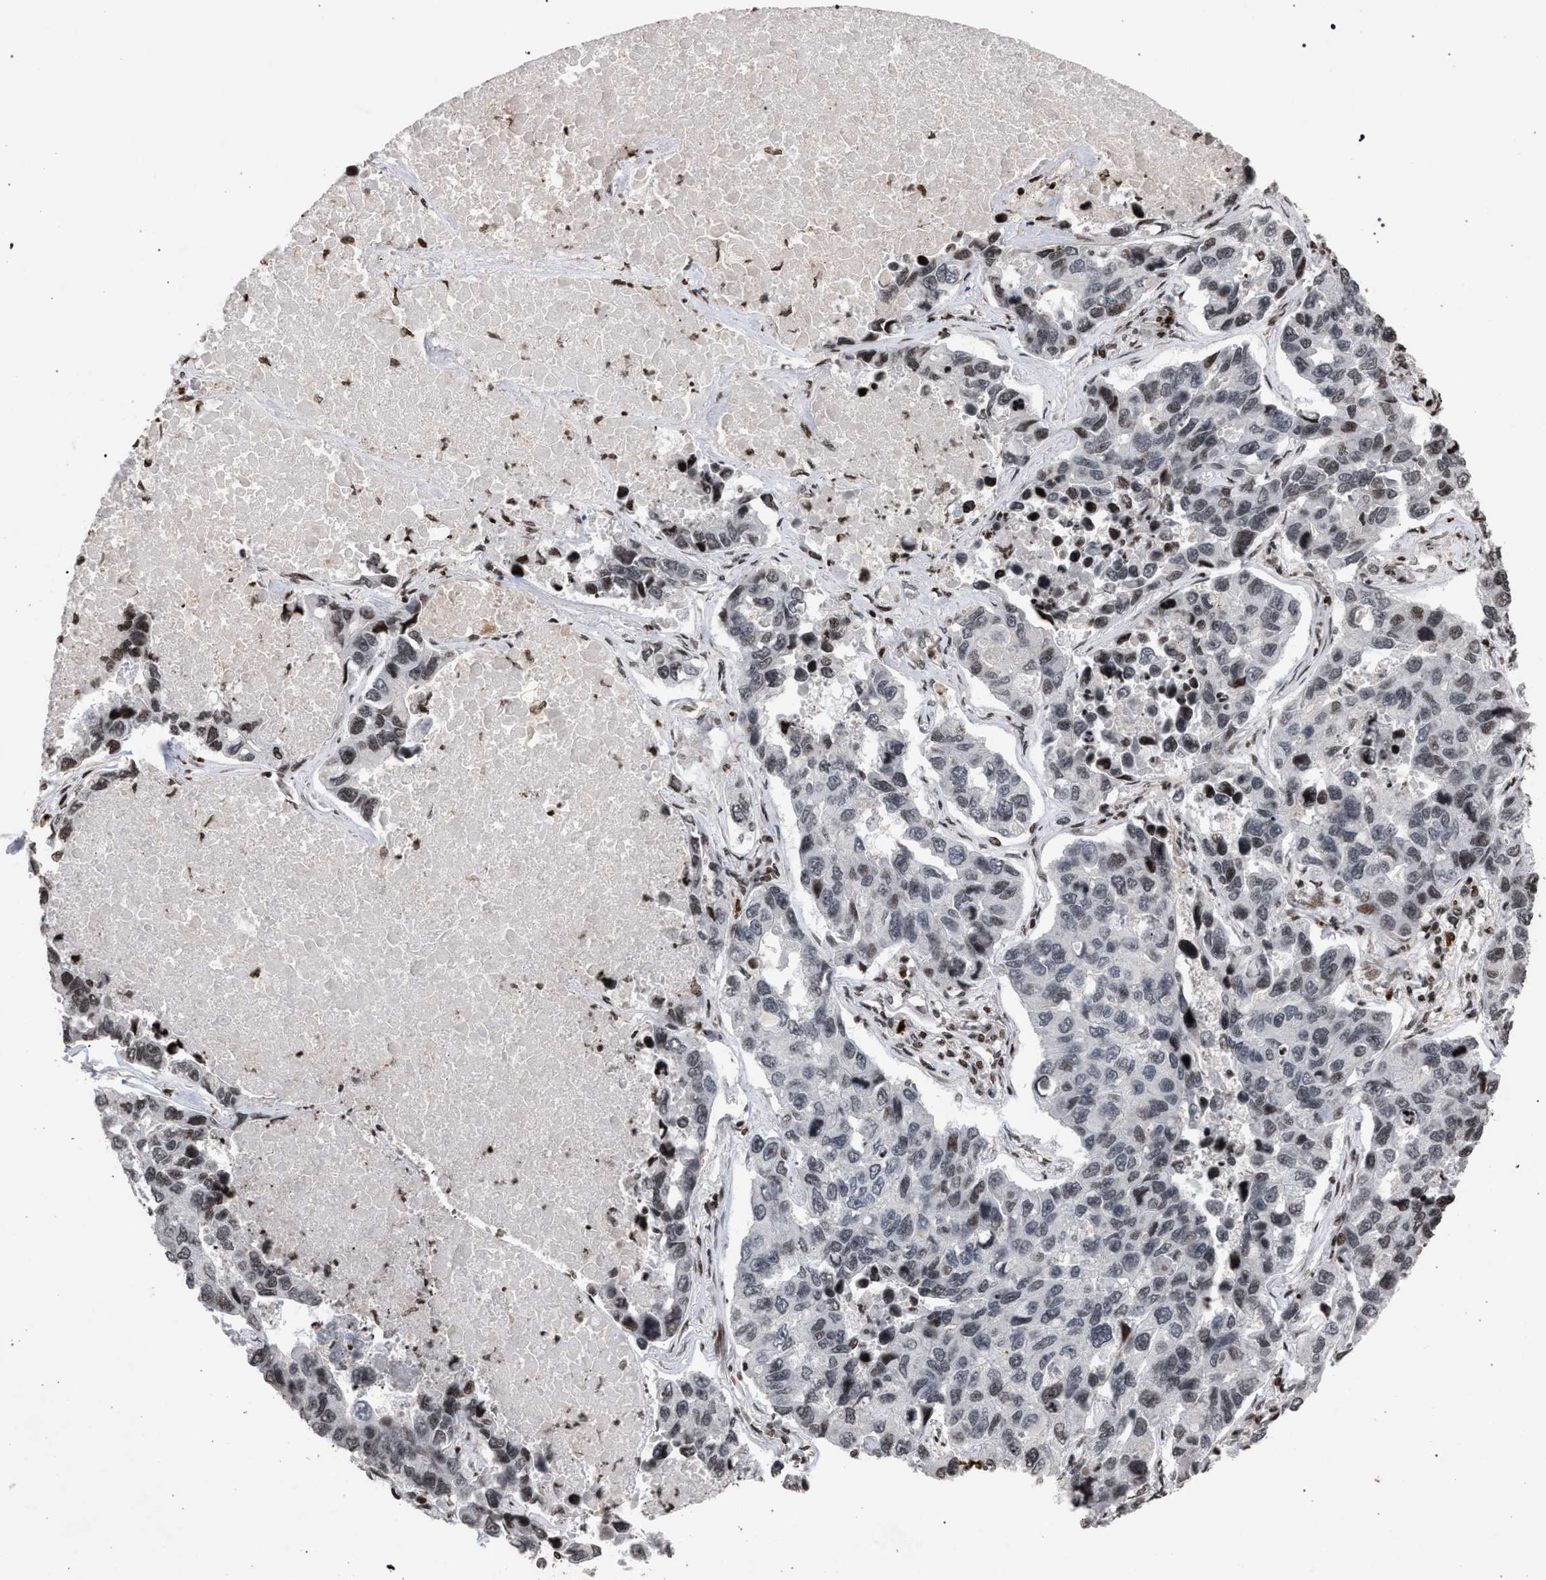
{"staining": {"intensity": "weak", "quantity": "<25%", "location": "nuclear"}, "tissue": "lung cancer", "cell_type": "Tumor cells", "image_type": "cancer", "snomed": [{"axis": "morphology", "description": "Adenocarcinoma, NOS"}, {"axis": "topography", "description": "Lung"}], "caption": "DAB immunohistochemical staining of human lung adenocarcinoma demonstrates no significant staining in tumor cells.", "gene": "FOXD3", "patient": {"sex": "male", "age": 64}}